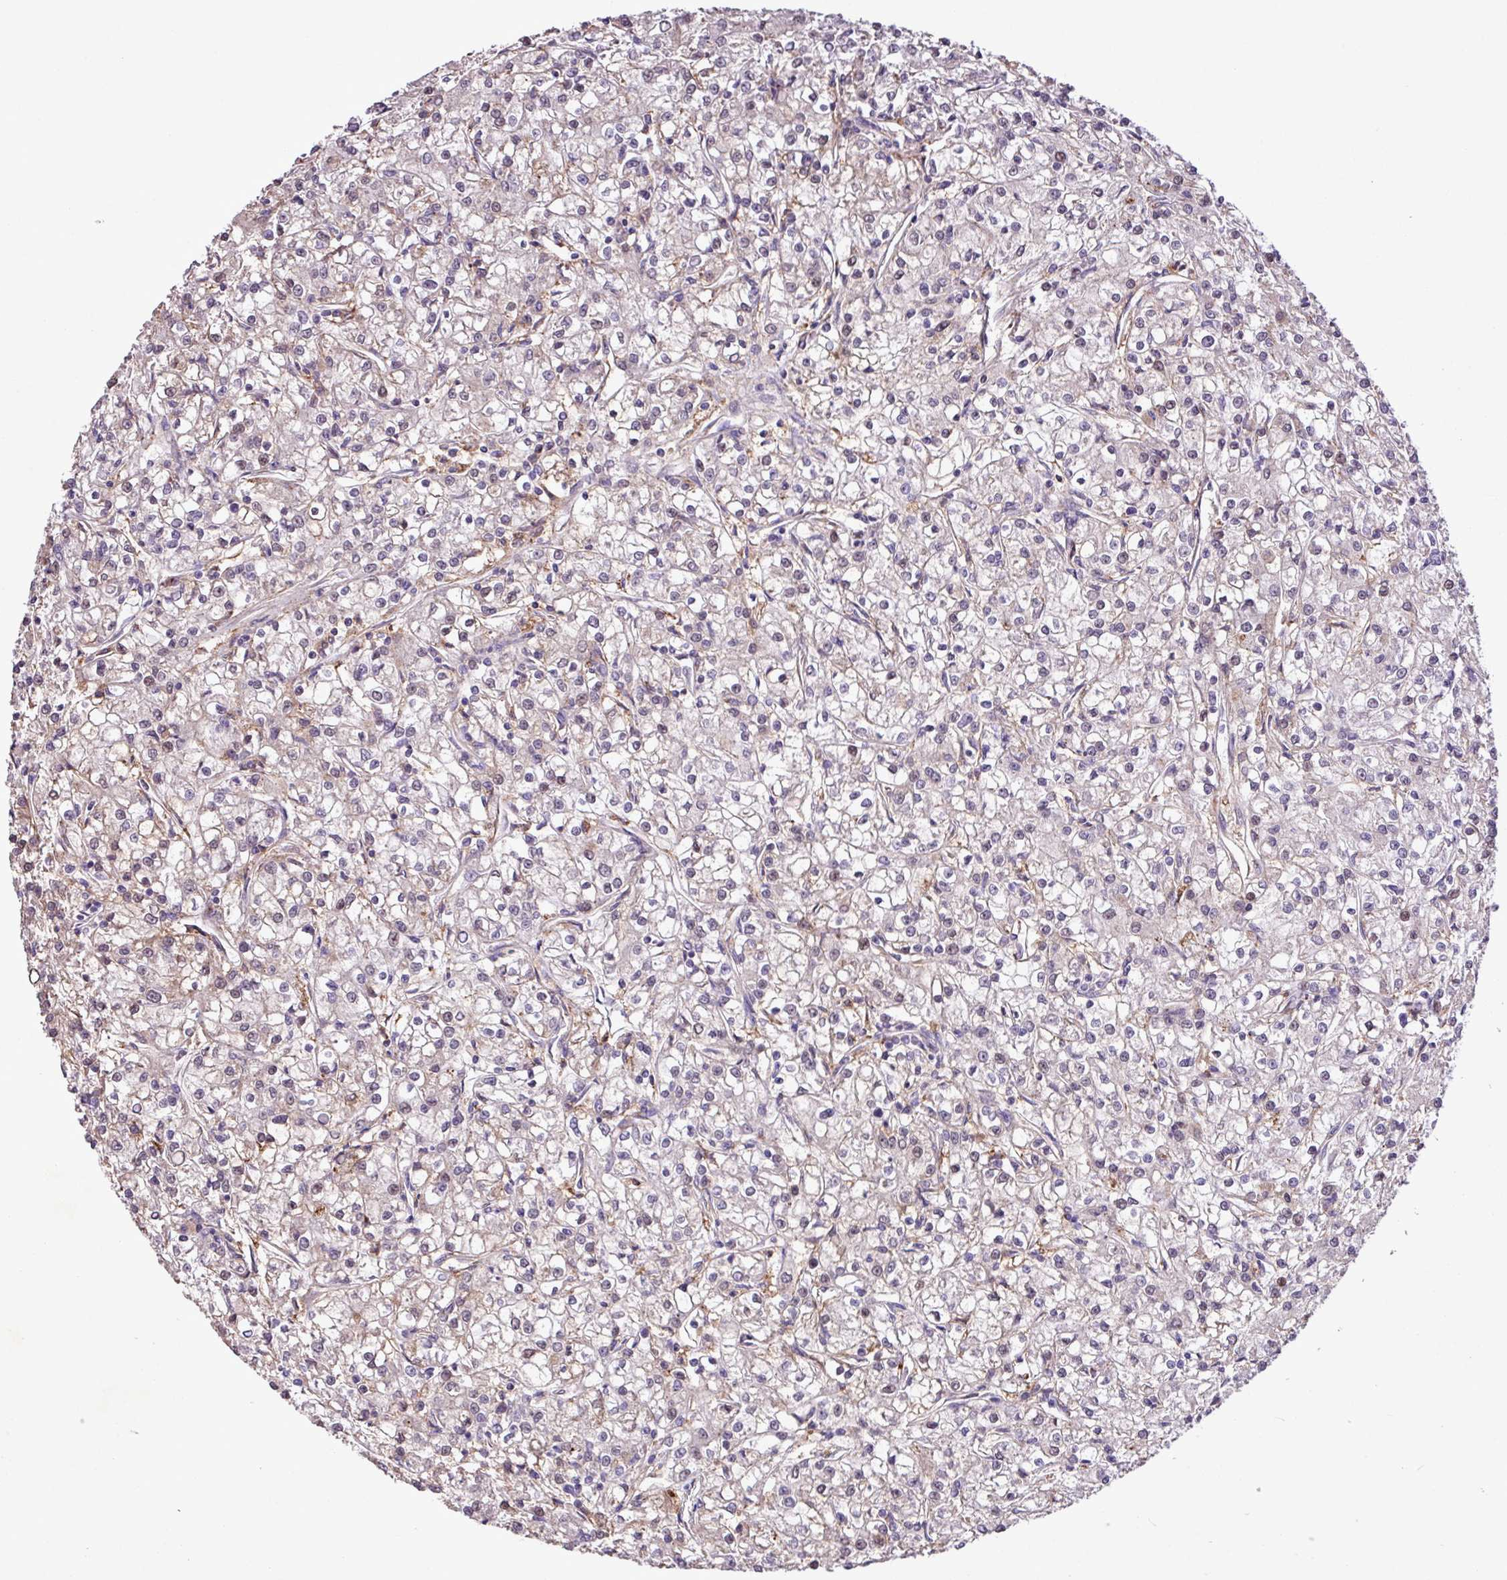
{"staining": {"intensity": "weak", "quantity": "25%-75%", "location": "cytoplasmic/membranous"}, "tissue": "renal cancer", "cell_type": "Tumor cells", "image_type": "cancer", "snomed": [{"axis": "morphology", "description": "Adenocarcinoma, NOS"}, {"axis": "topography", "description": "Kidney"}], "caption": "Renal adenocarcinoma was stained to show a protein in brown. There is low levels of weak cytoplasmic/membranous staining in approximately 25%-75% of tumor cells. (brown staining indicates protein expression, while blue staining denotes nuclei).", "gene": "RPP25L", "patient": {"sex": "female", "age": 59}}